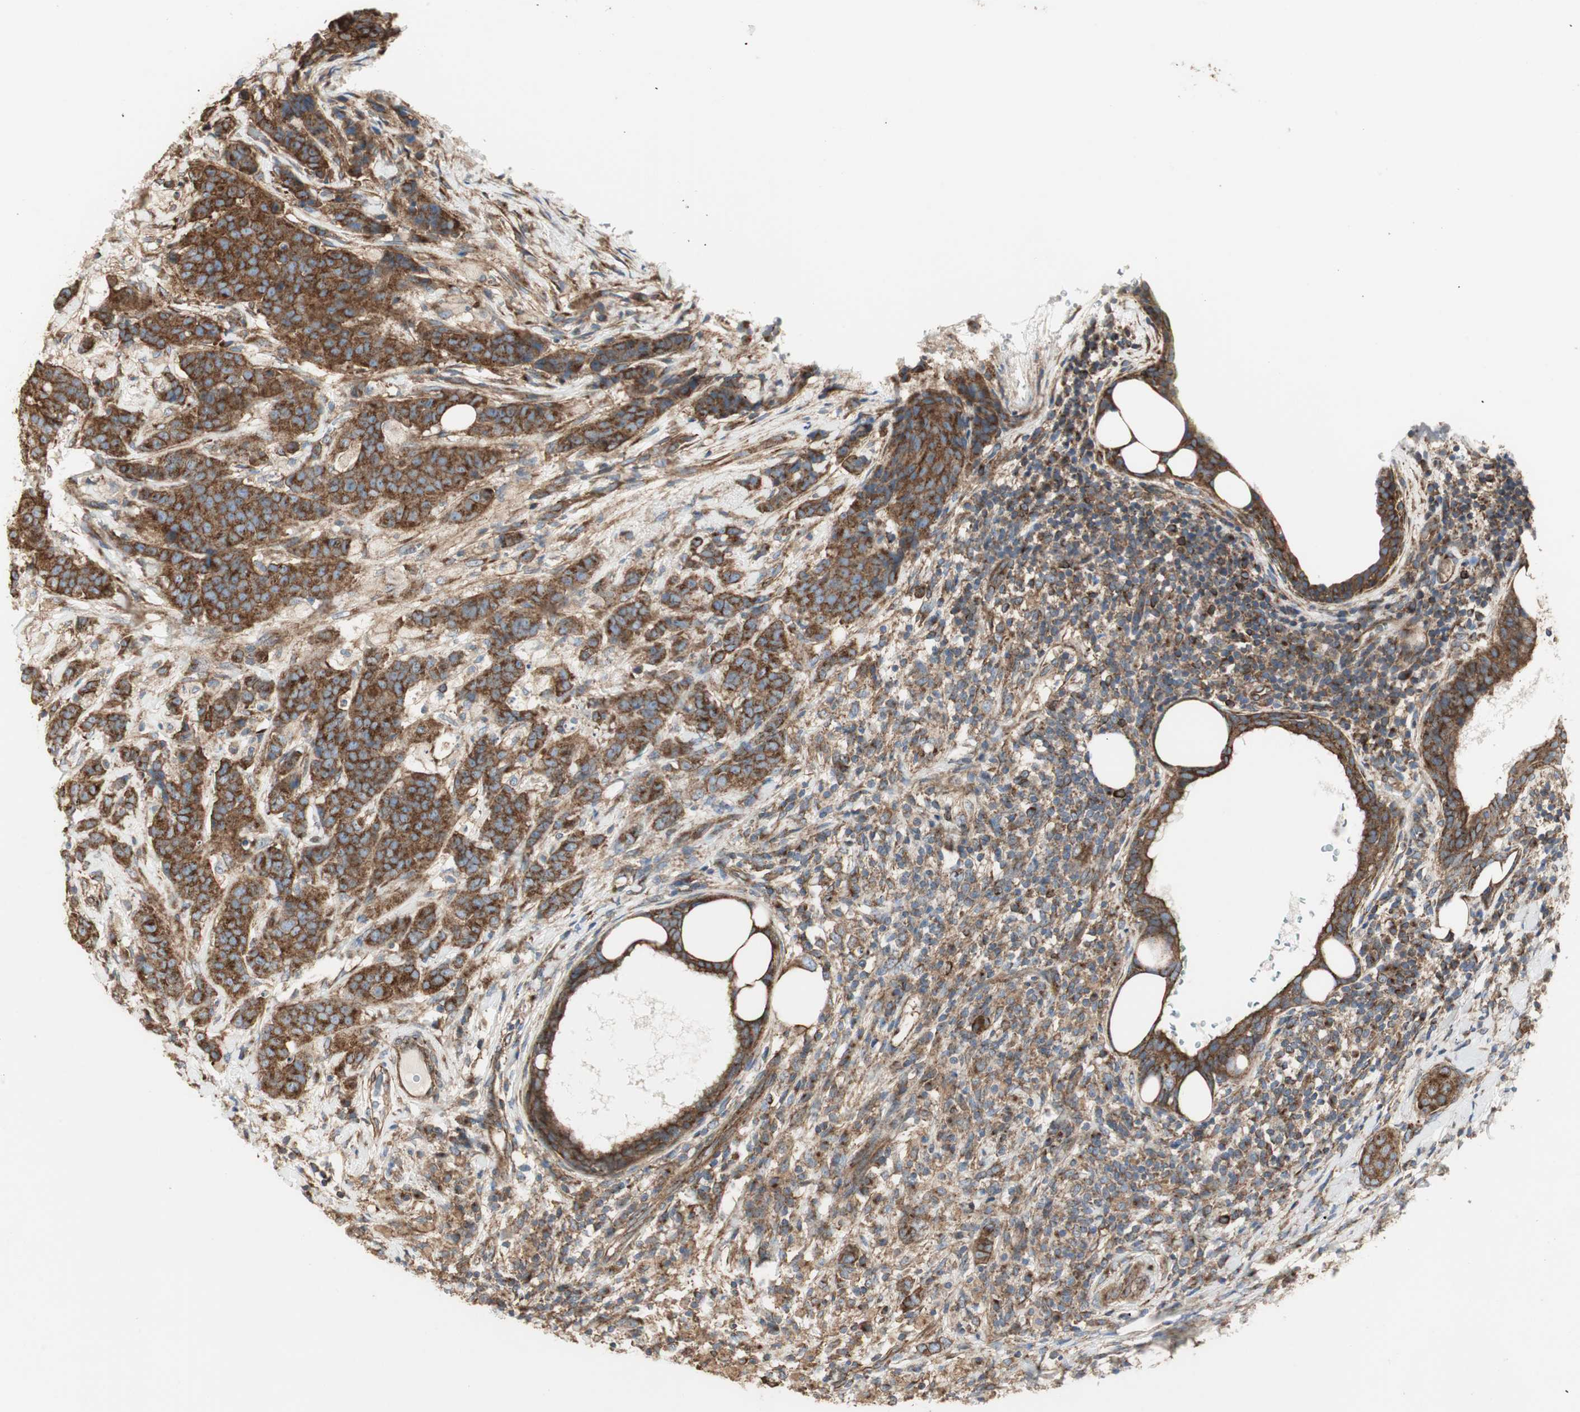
{"staining": {"intensity": "strong", "quantity": ">75%", "location": "cytoplasmic/membranous"}, "tissue": "breast cancer", "cell_type": "Tumor cells", "image_type": "cancer", "snomed": [{"axis": "morphology", "description": "Duct carcinoma"}, {"axis": "topography", "description": "Breast"}], "caption": "This image displays breast cancer (invasive ductal carcinoma) stained with immunohistochemistry (IHC) to label a protein in brown. The cytoplasmic/membranous of tumor cells show strong positivity for the protein. Nuclei are counter-stained blue.", "gene": "H6PD", "patient": {"sex": "female", "age": 40}}